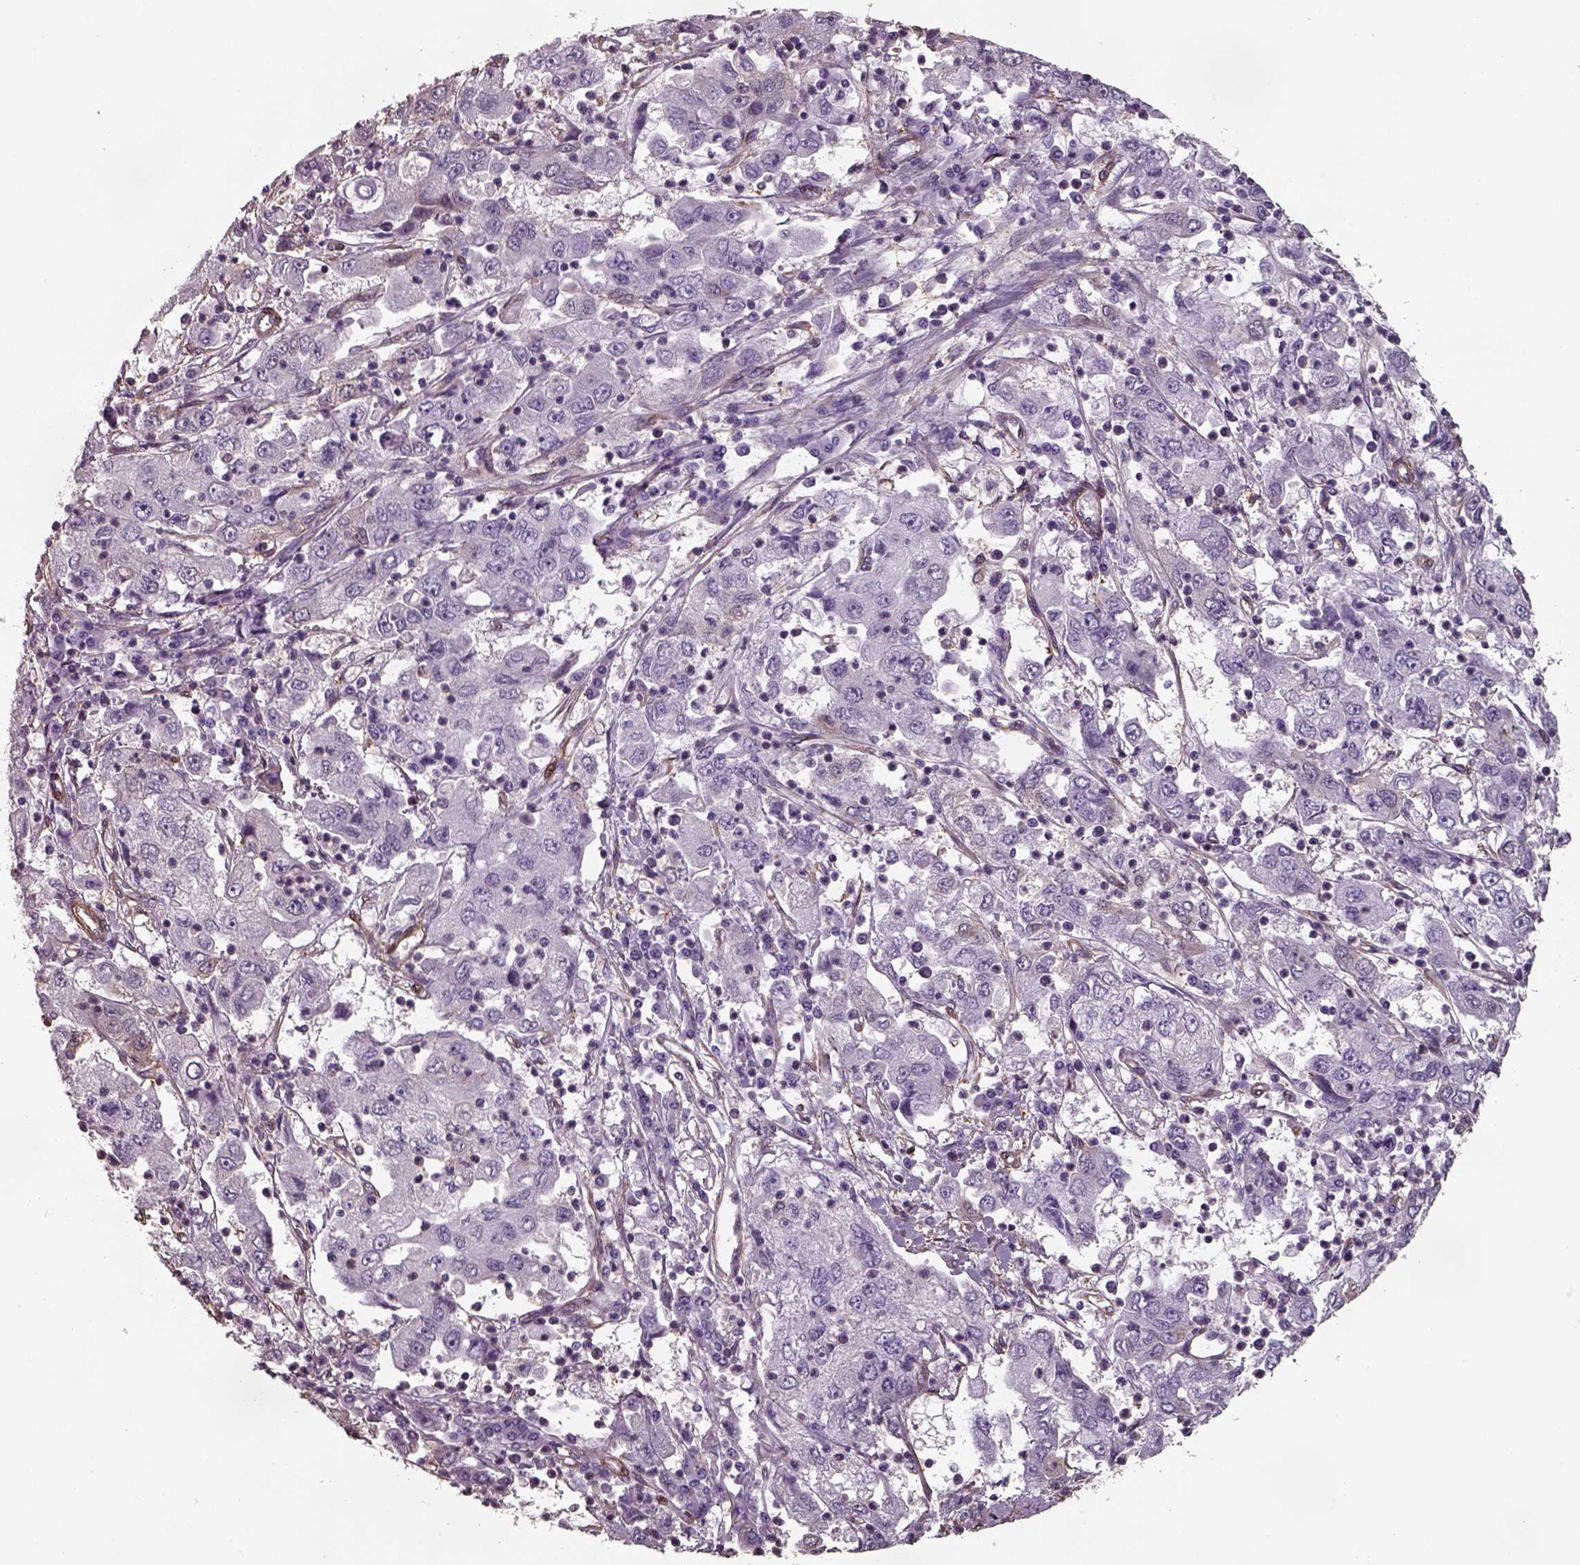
{"staining": {"intensity": "negative", "quantity": "none", "location": "none"}, "tissue": "cervical cancer", "cell_type": "Tumor cells", "image_type": "cancer", "snomed": [{"axis": "morphology", "description": "Squamous cell carcinoma, NOS"}, {"axis": "topography", "description": "Cervix"}], "caption": "Immunohistochemistry micrograph of neoplastic tissue: cervical squamous cell carcinoma stained with DAB (3,3'-diaminobenzidine) reveals no significant protein expression in tumor cells.", "gene": "ISYNA1", "patient": {"sex": "female", "age": 36}}